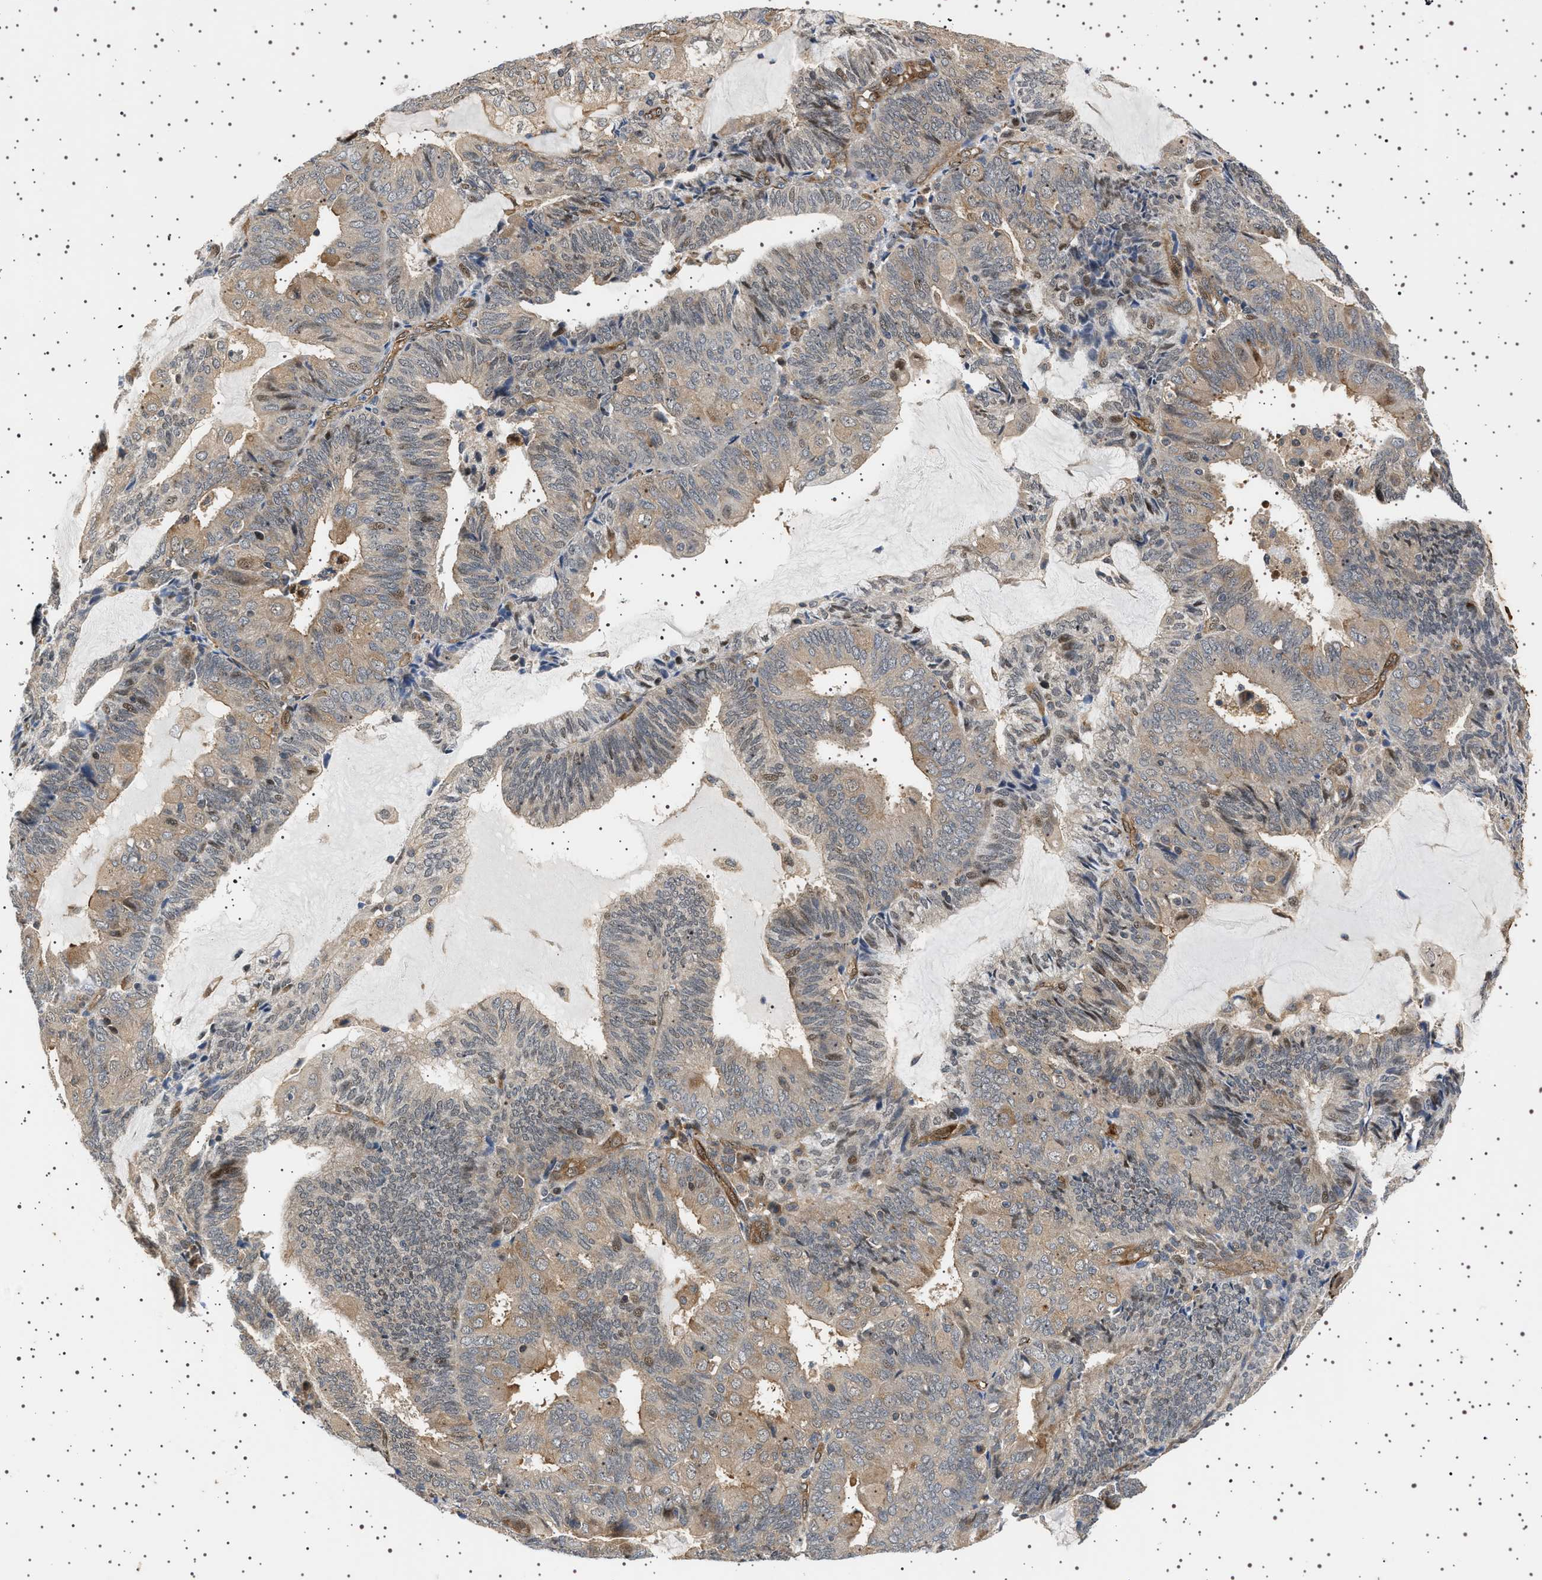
{"staining": {"intensity": "weak", "quantity": "25%-75%", "location": "cytoplasmic/membranous"}, "tissue": "endometrial cancer", "cell_type": "Tumor cells", "image_type": "cancer", "snomed": [{"axis": "morphology", "description": "Adenocarcinoma, NOS"}, {"axis": "topography", "description": "Endometrium"}], "caption": "An image showing weak cytoplasmic/membranous positivity in about 25%-75% of tumor cells in endometrial adenocarcinoma, as visualized by brown immunohistochemical staining.", "gene": "BAG3", "patient": {"sex": "female", "age": 81}}